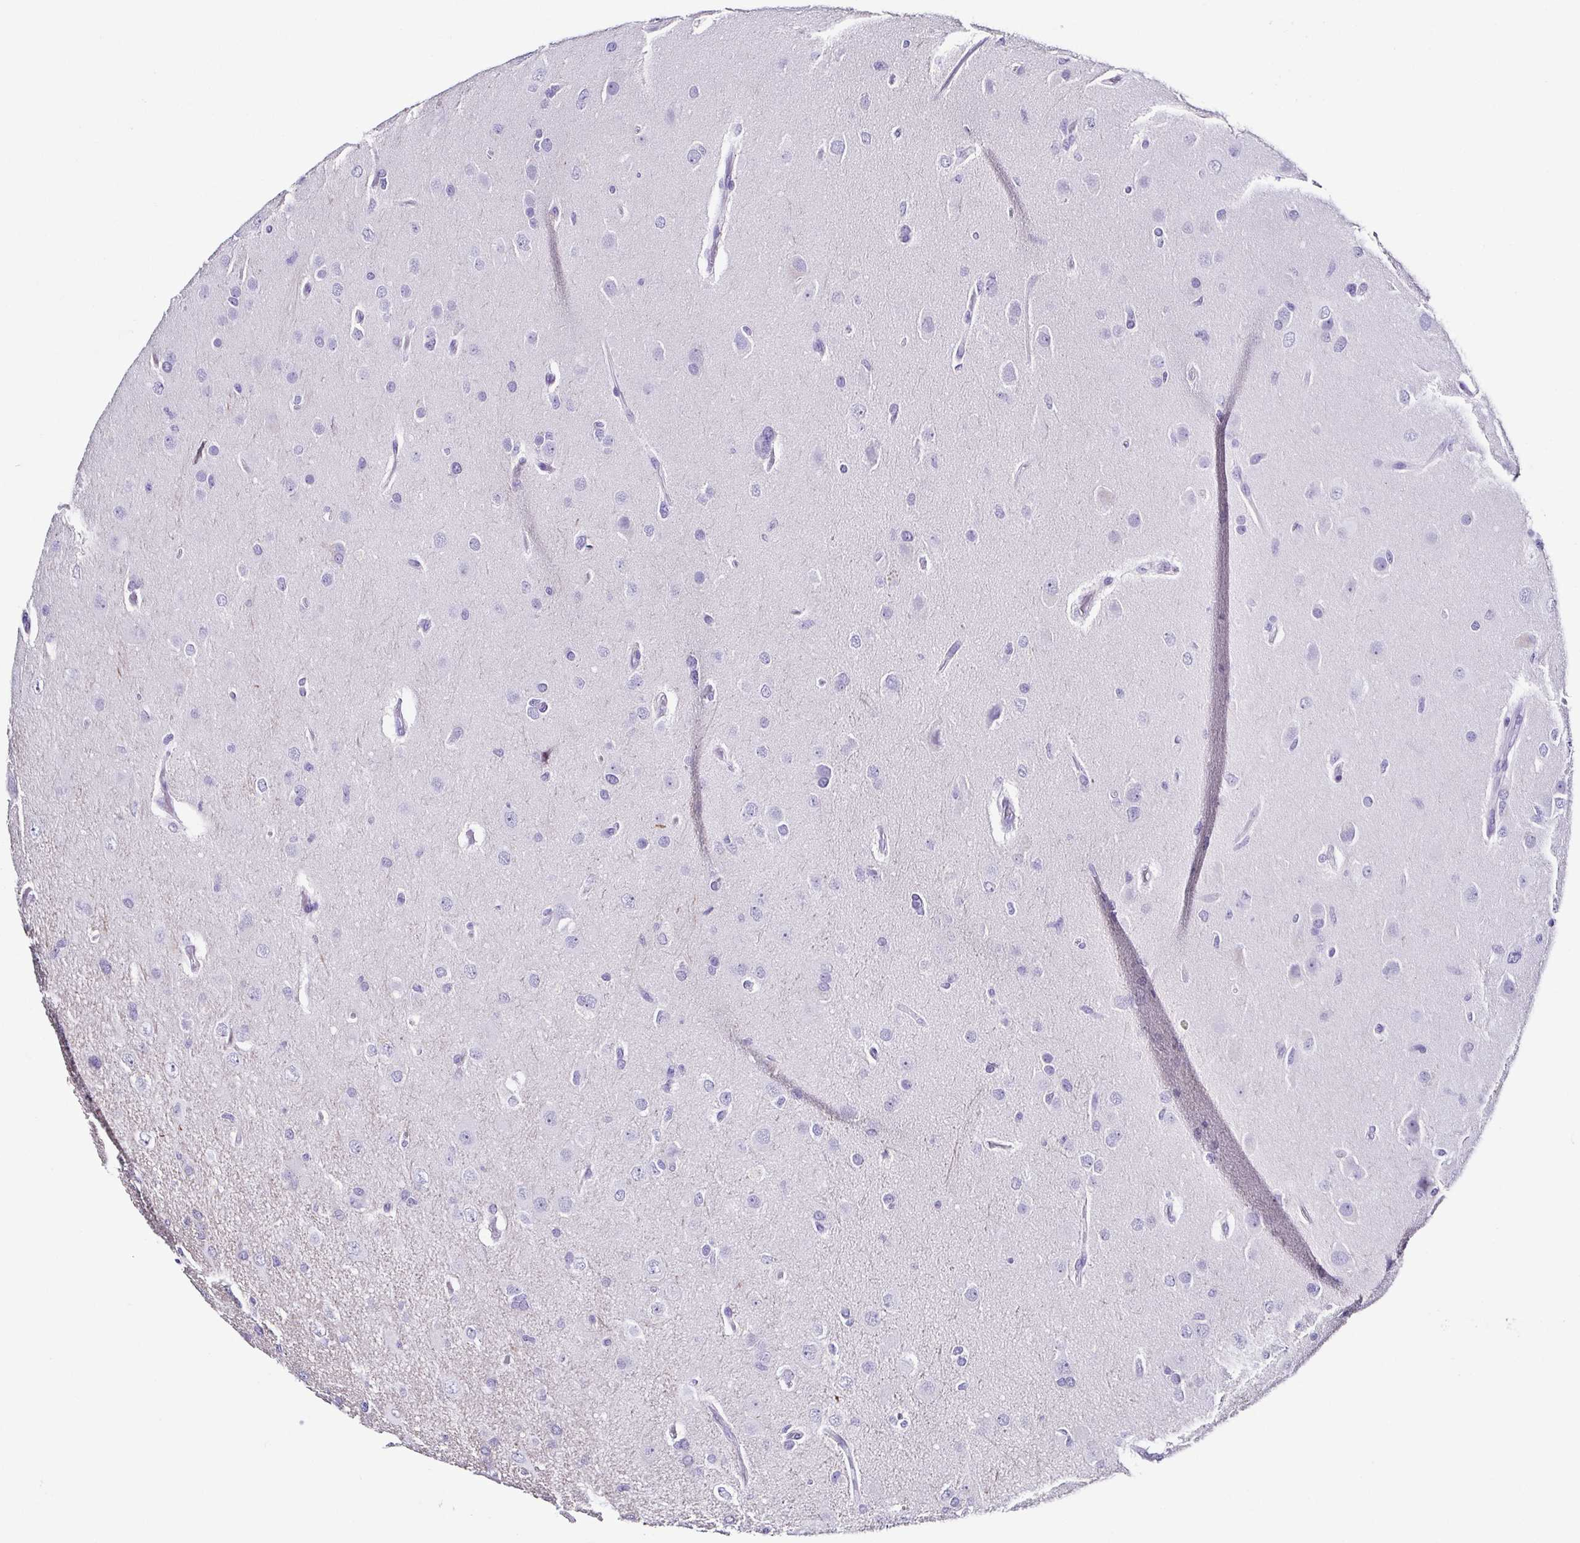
{"staining": {"intensity": "negative", "quantity": "none", "location": "none"}, "tissue": "glioma", "cell_type": "Tumor cells", "image_type": "cancer", "snomed": [{"axis": "morphology", "description": "Glioma, malignant, High grade"}, {"axis": "topography", "description": "Brain"}], "caption": "IHC micrograph of neoplastic tissue: malignant glioma (high-grade) stained with DAB shows no significant protein expression in tumor cells.", "gene": "TNNT2", "patient": {"sex": "male", "age": 53}}